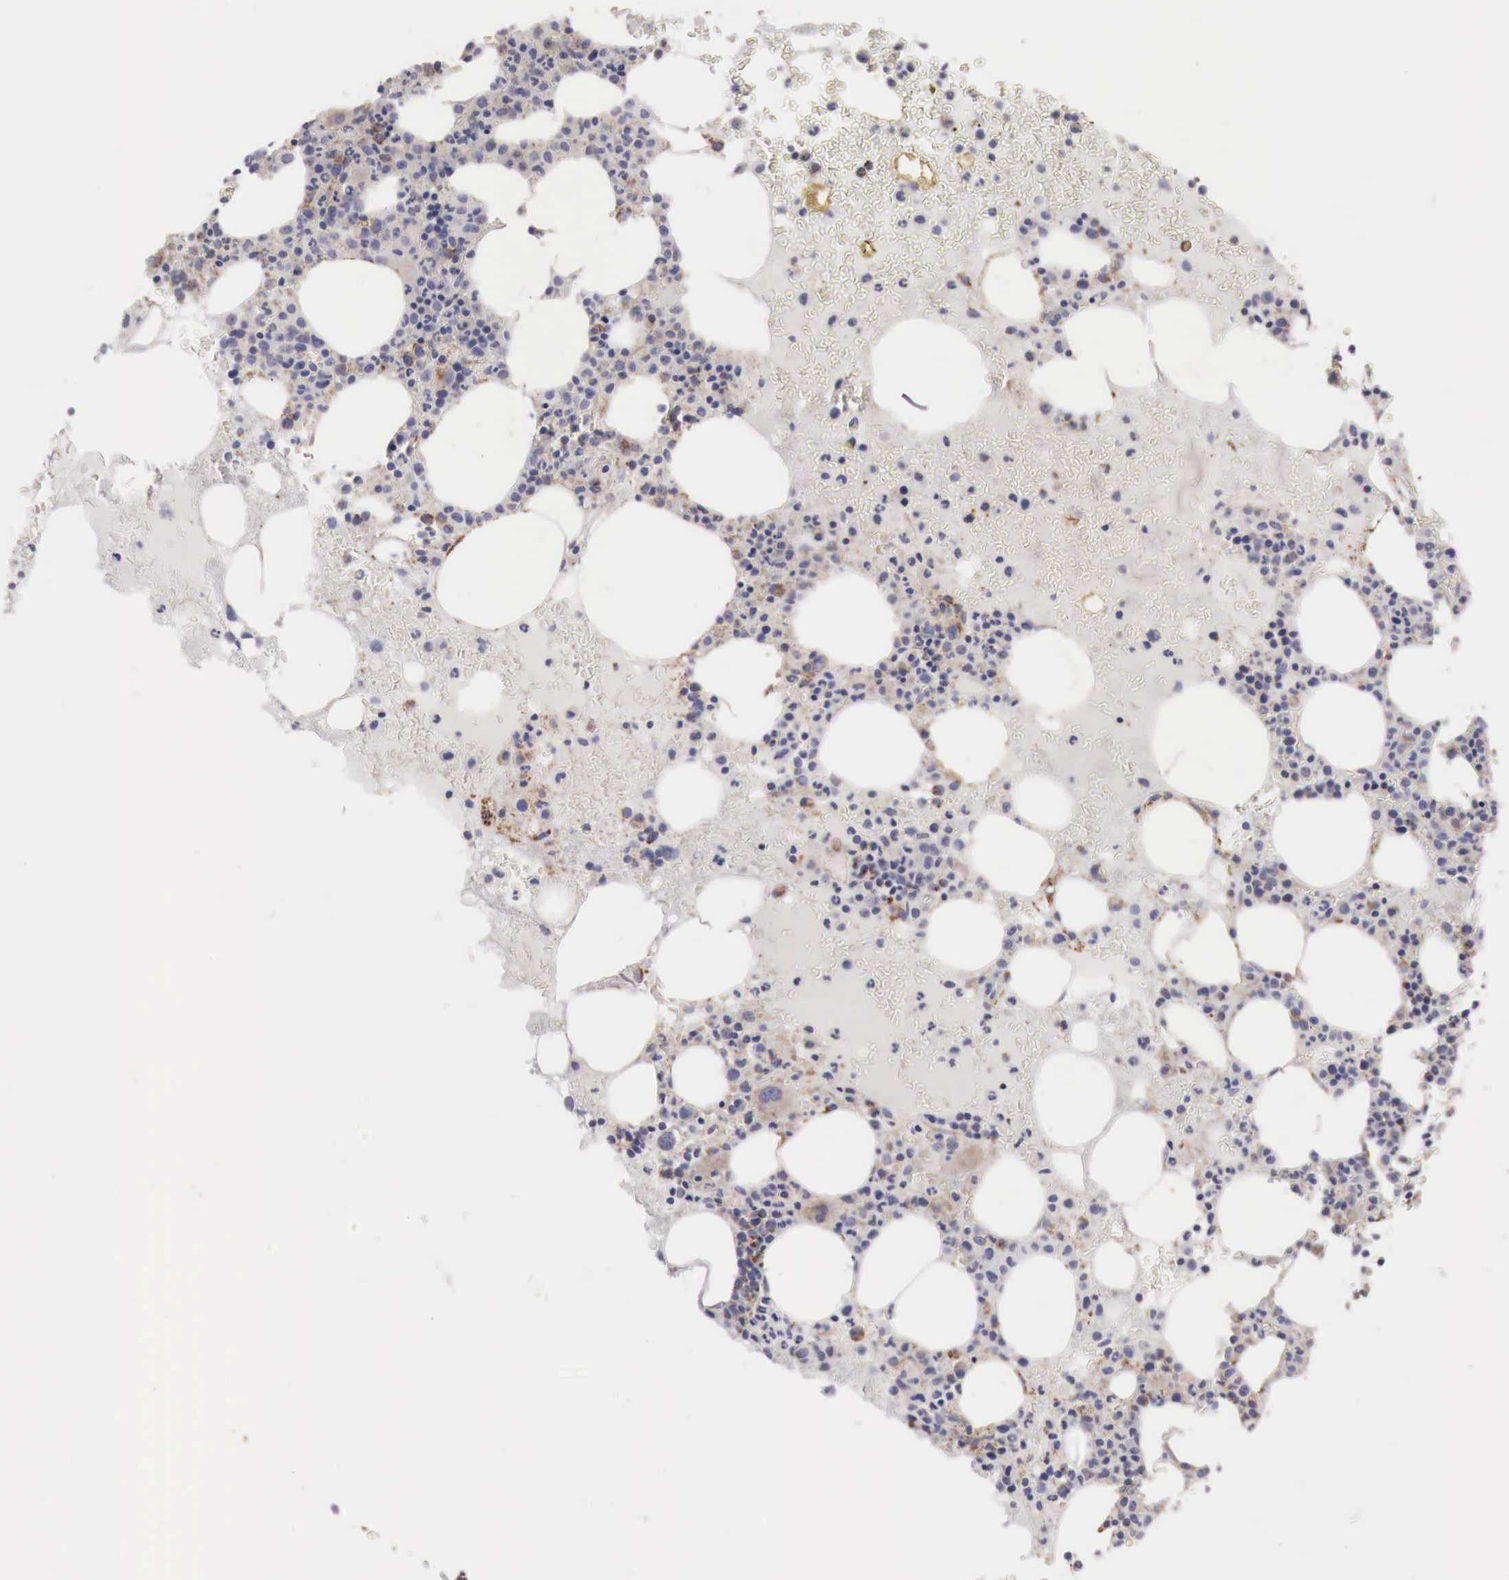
{"staining": {"intensity": "weak", "quantity": "<25%", "location": "cytoplasmic/membranous"}, "tissue": "bone marrow", "cell_type": "Hematopoietic cells", "image_type": "normal", "snomed": [{"axis": "morphology", "description": "Normal tissue, NOS"}, {"axis": "topography", "description": "Bone marrow"}], "caption": "Immunohistochemistry of normal bone marrow displays no expression in hematopoietic cells.", "gene": "XPNPEP3", "patient": {"sex": "female", "age": 88}}